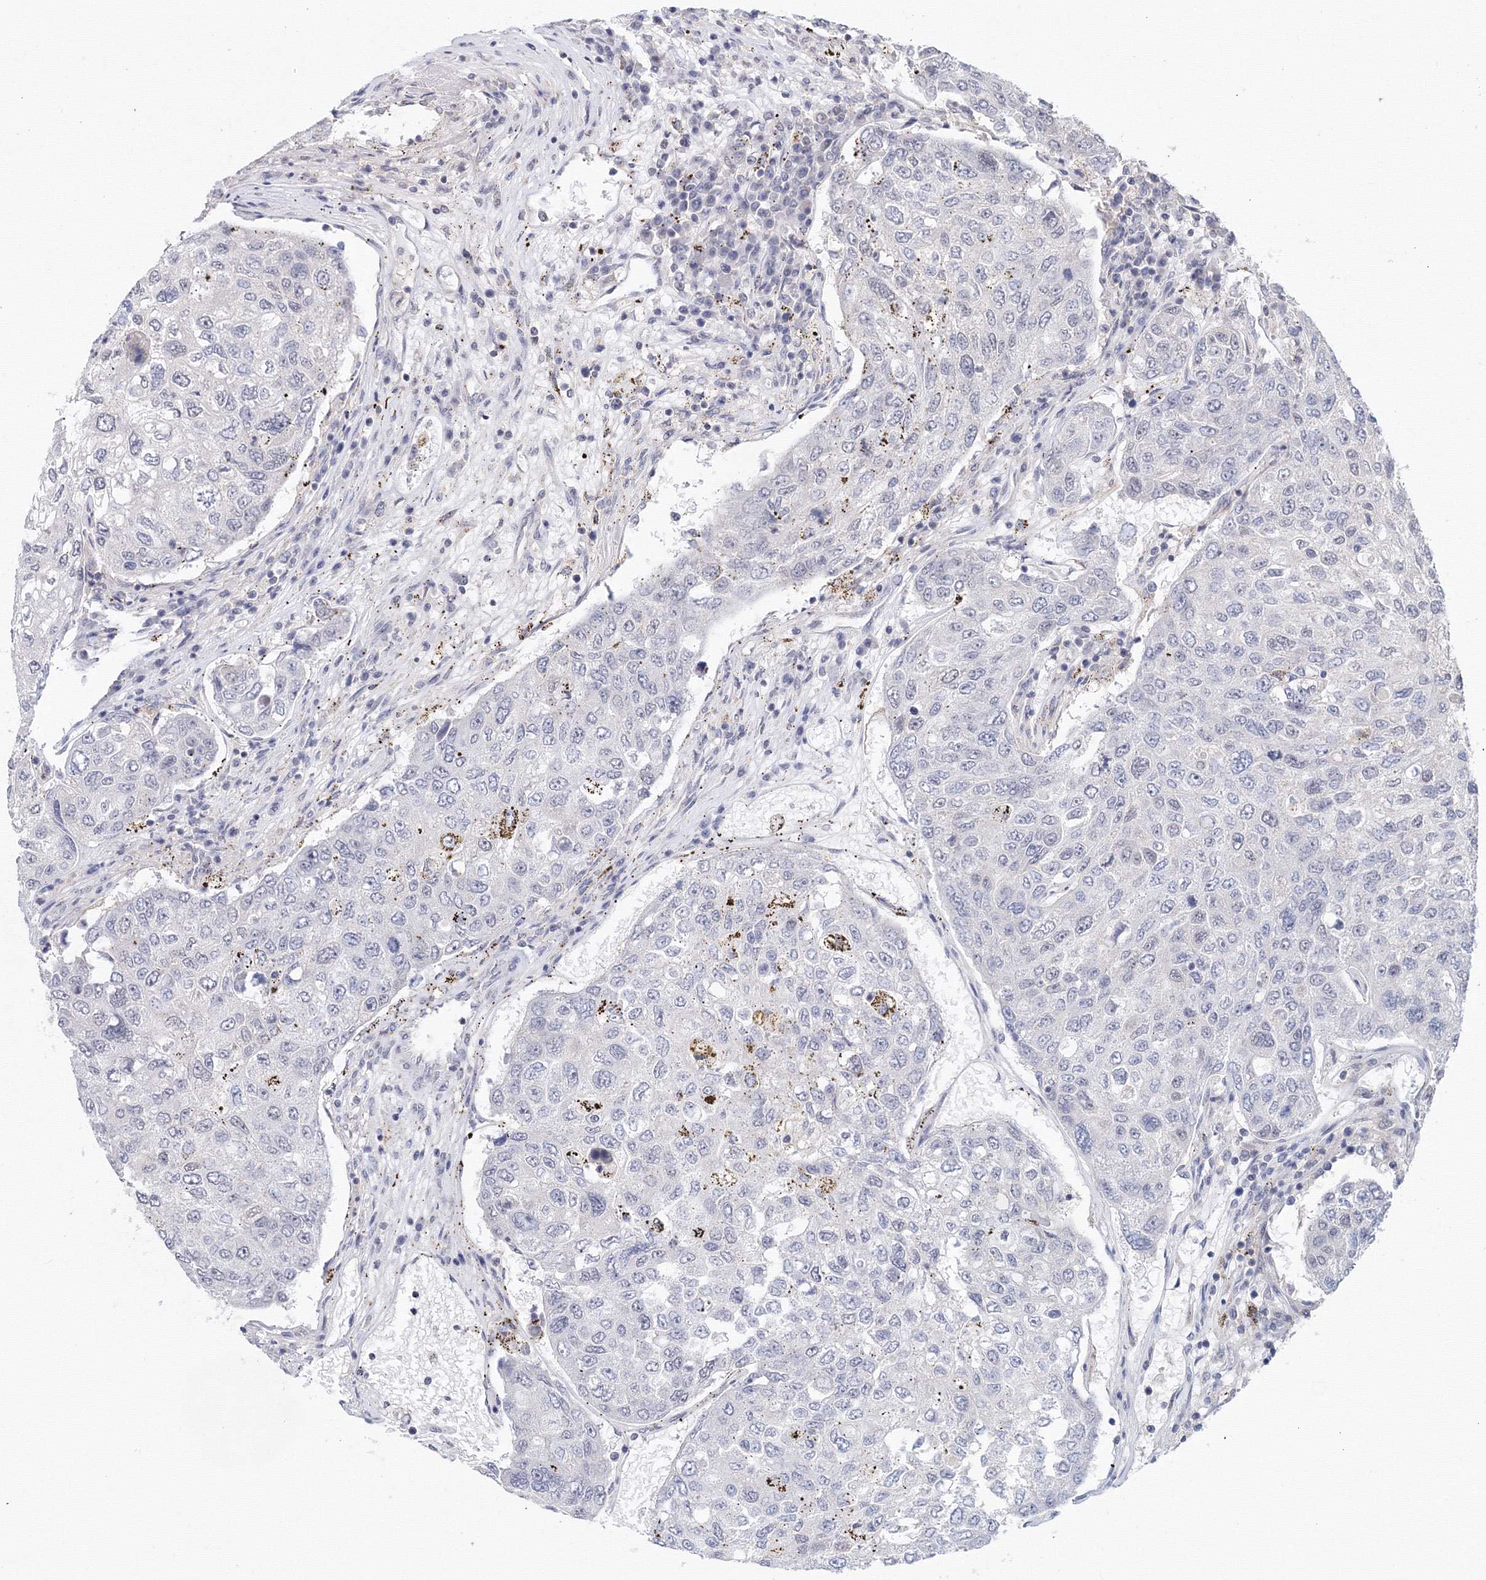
{"staining": {"intensity": "negative", "quantity": "none", "location": "none"}, "tissue": "urothelial cancer", "cell_type": "Tumor cells", "image_type": "cancer", "snomed": [{"axis": "morphology", "description": "Urothelial carcinoma, High grade"}, {"axis": "topography", "description": "Lymph node"}, {"axis": "topography", "description": "Urinary bladder"}], "caption": "Immunohistochemistry of human urothelial carcinoma (high-grade) reveals no positivity in tumor cells.", "gene": "SLC7A7", "patient": {"sex": "male", "age": 51}}